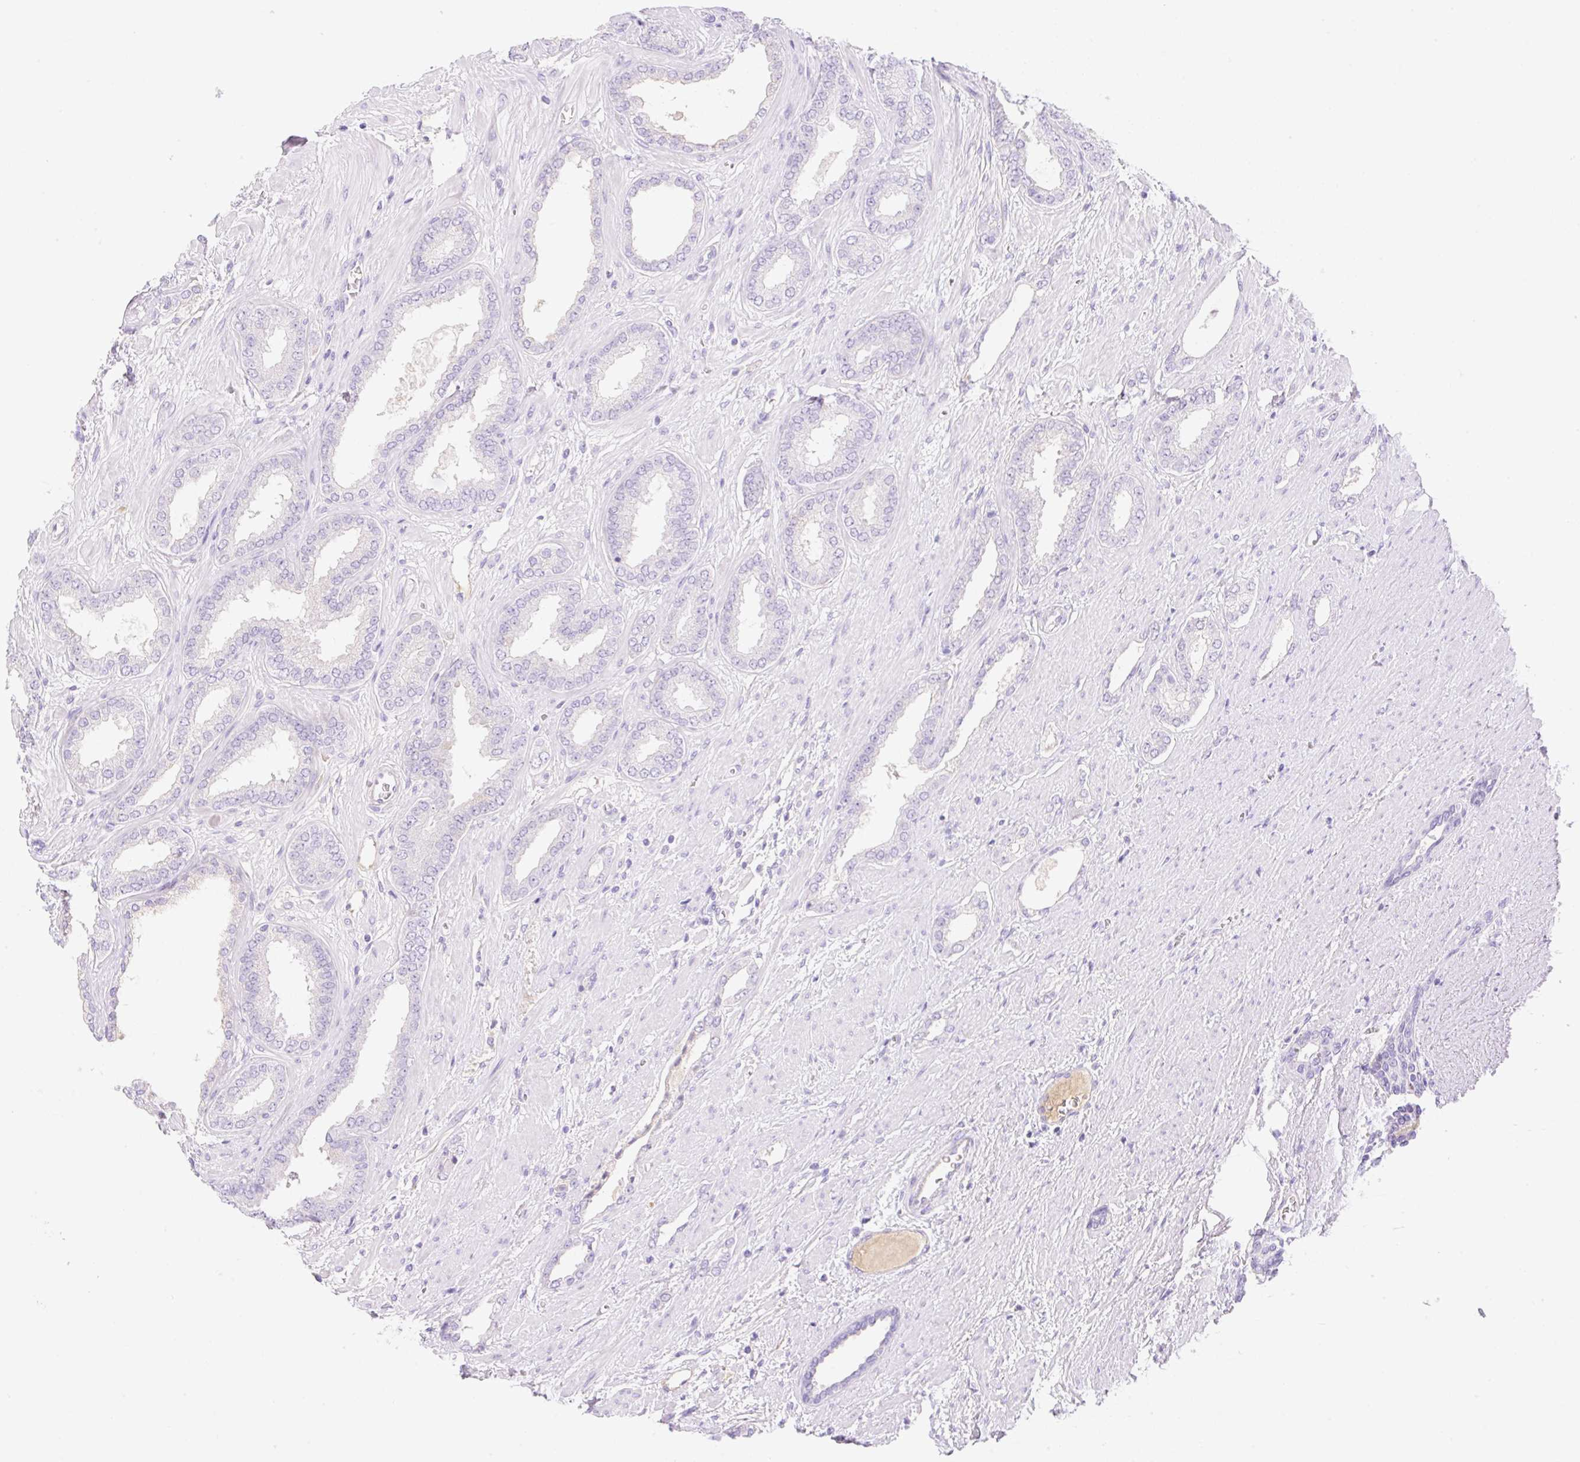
{"staining": {"intensity": "negative", "quantity": "none", "location": "none"}, "tissue": "prostate cancer", "cell_type": "Tumor cells", "image_type": "cancer", "snomed": [{"axis": "morphology", "description": "Adenocarcinoma, High grade"}, {"axis": "topography", "description": "Prostate"}], "caption": "IHC of human adenocarcinoma (high-grade) (prostate) exhibits no positivity in tumor cells.", "gene": "DENND5A", "patient": {"sex": "male", "age": 58}}